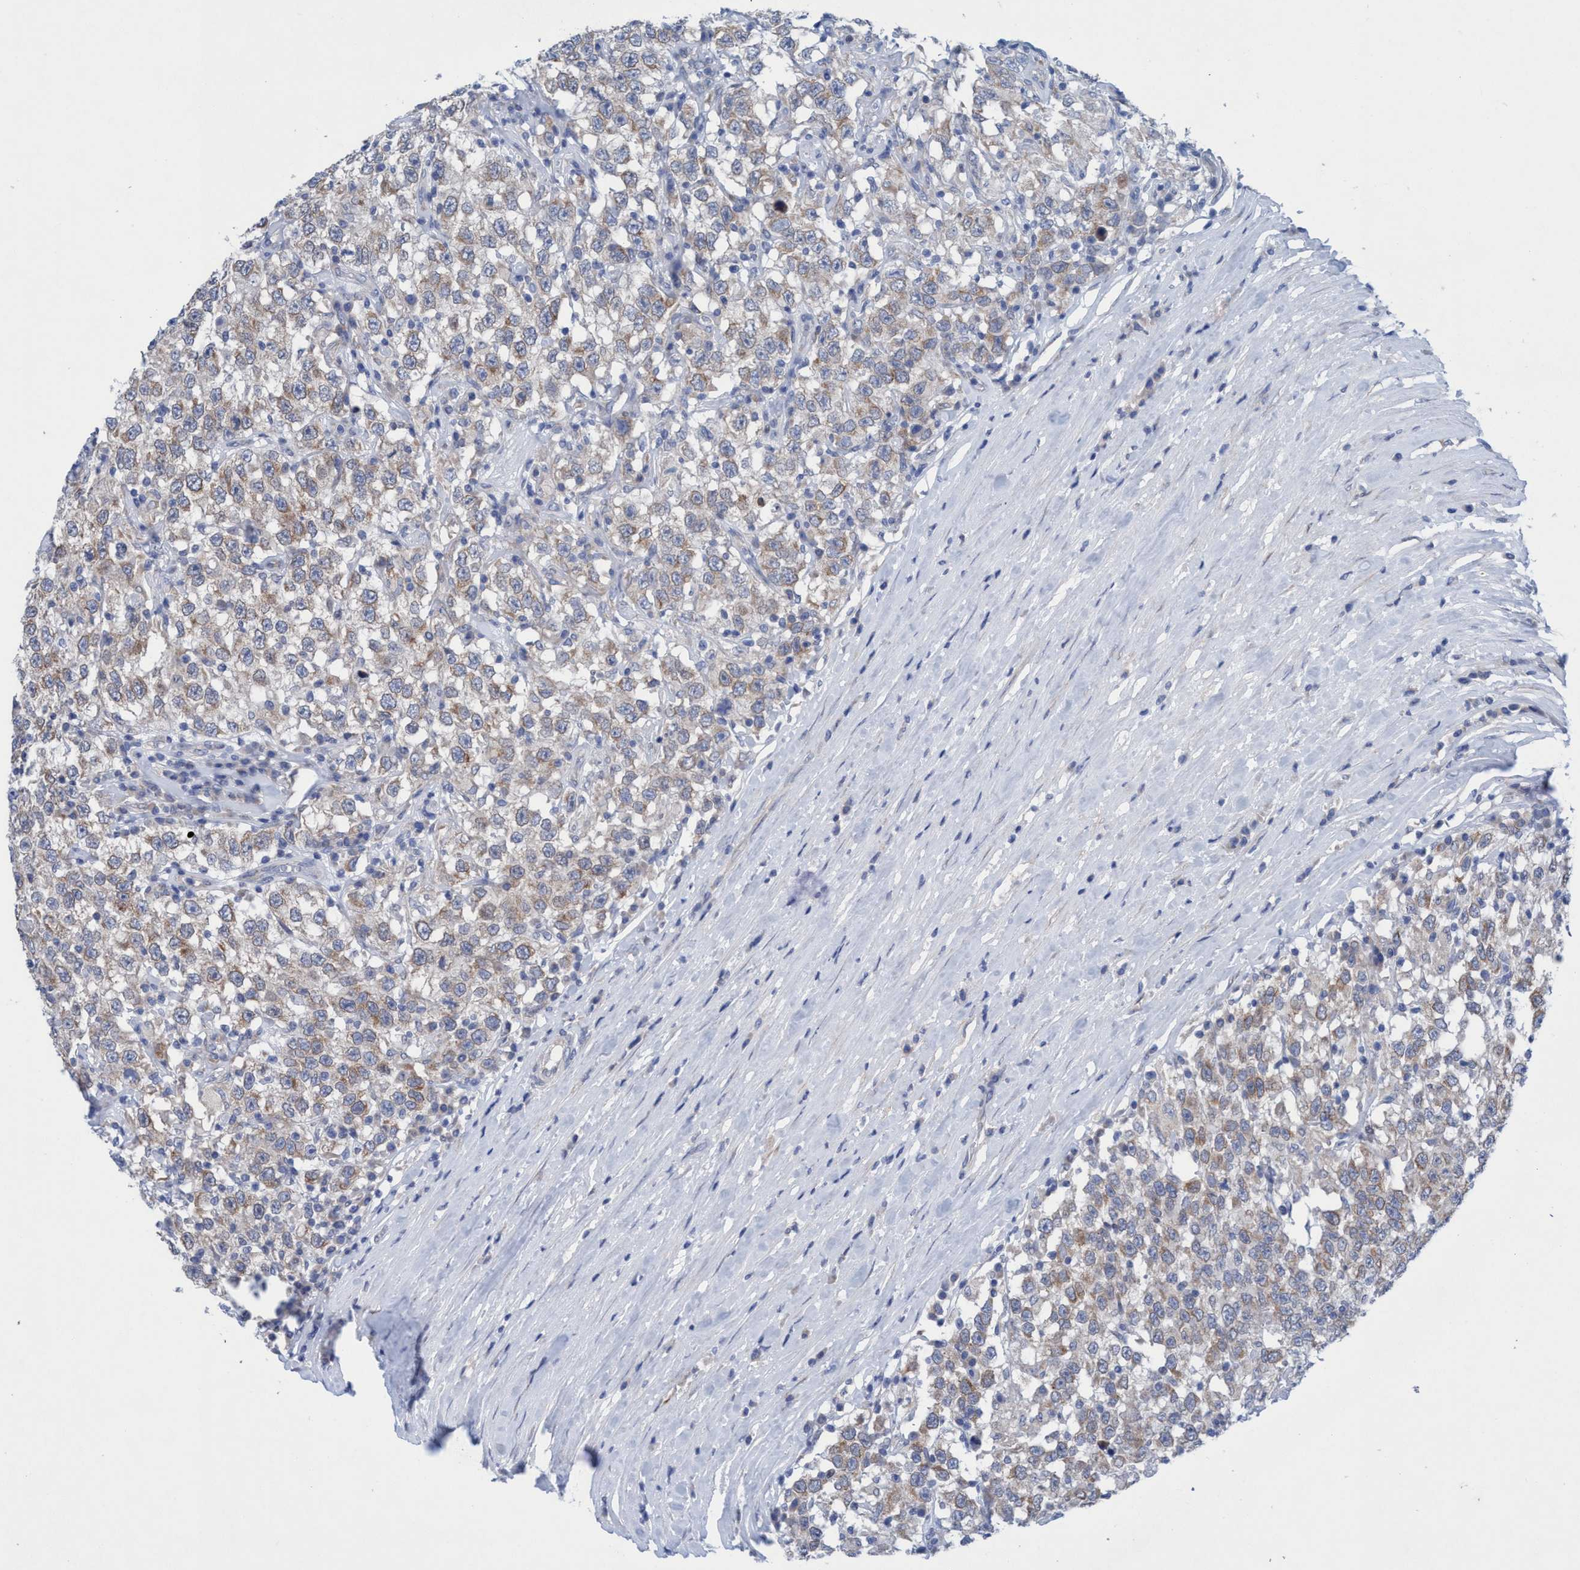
{"staining": {"intensity": "weak", "quantity": ">75%", "location": "cytoplasmic/membranous"}, "tissue": "testis cancer", "cell_type": "Tumor cells", "image_type": "cancer", "snomed": [{"axis": "morphology", "description": "Seminoma, NOS"}, {"axis": "topography", "description": "Testis"}], "caption": "Protein staining of testis cancer tissue reveals weak cytoplasmic/membranous positivity in approximately >75% of tumor cells.", "gene": "RSAD1", "patient": {"sex": "male", "age": 41}}